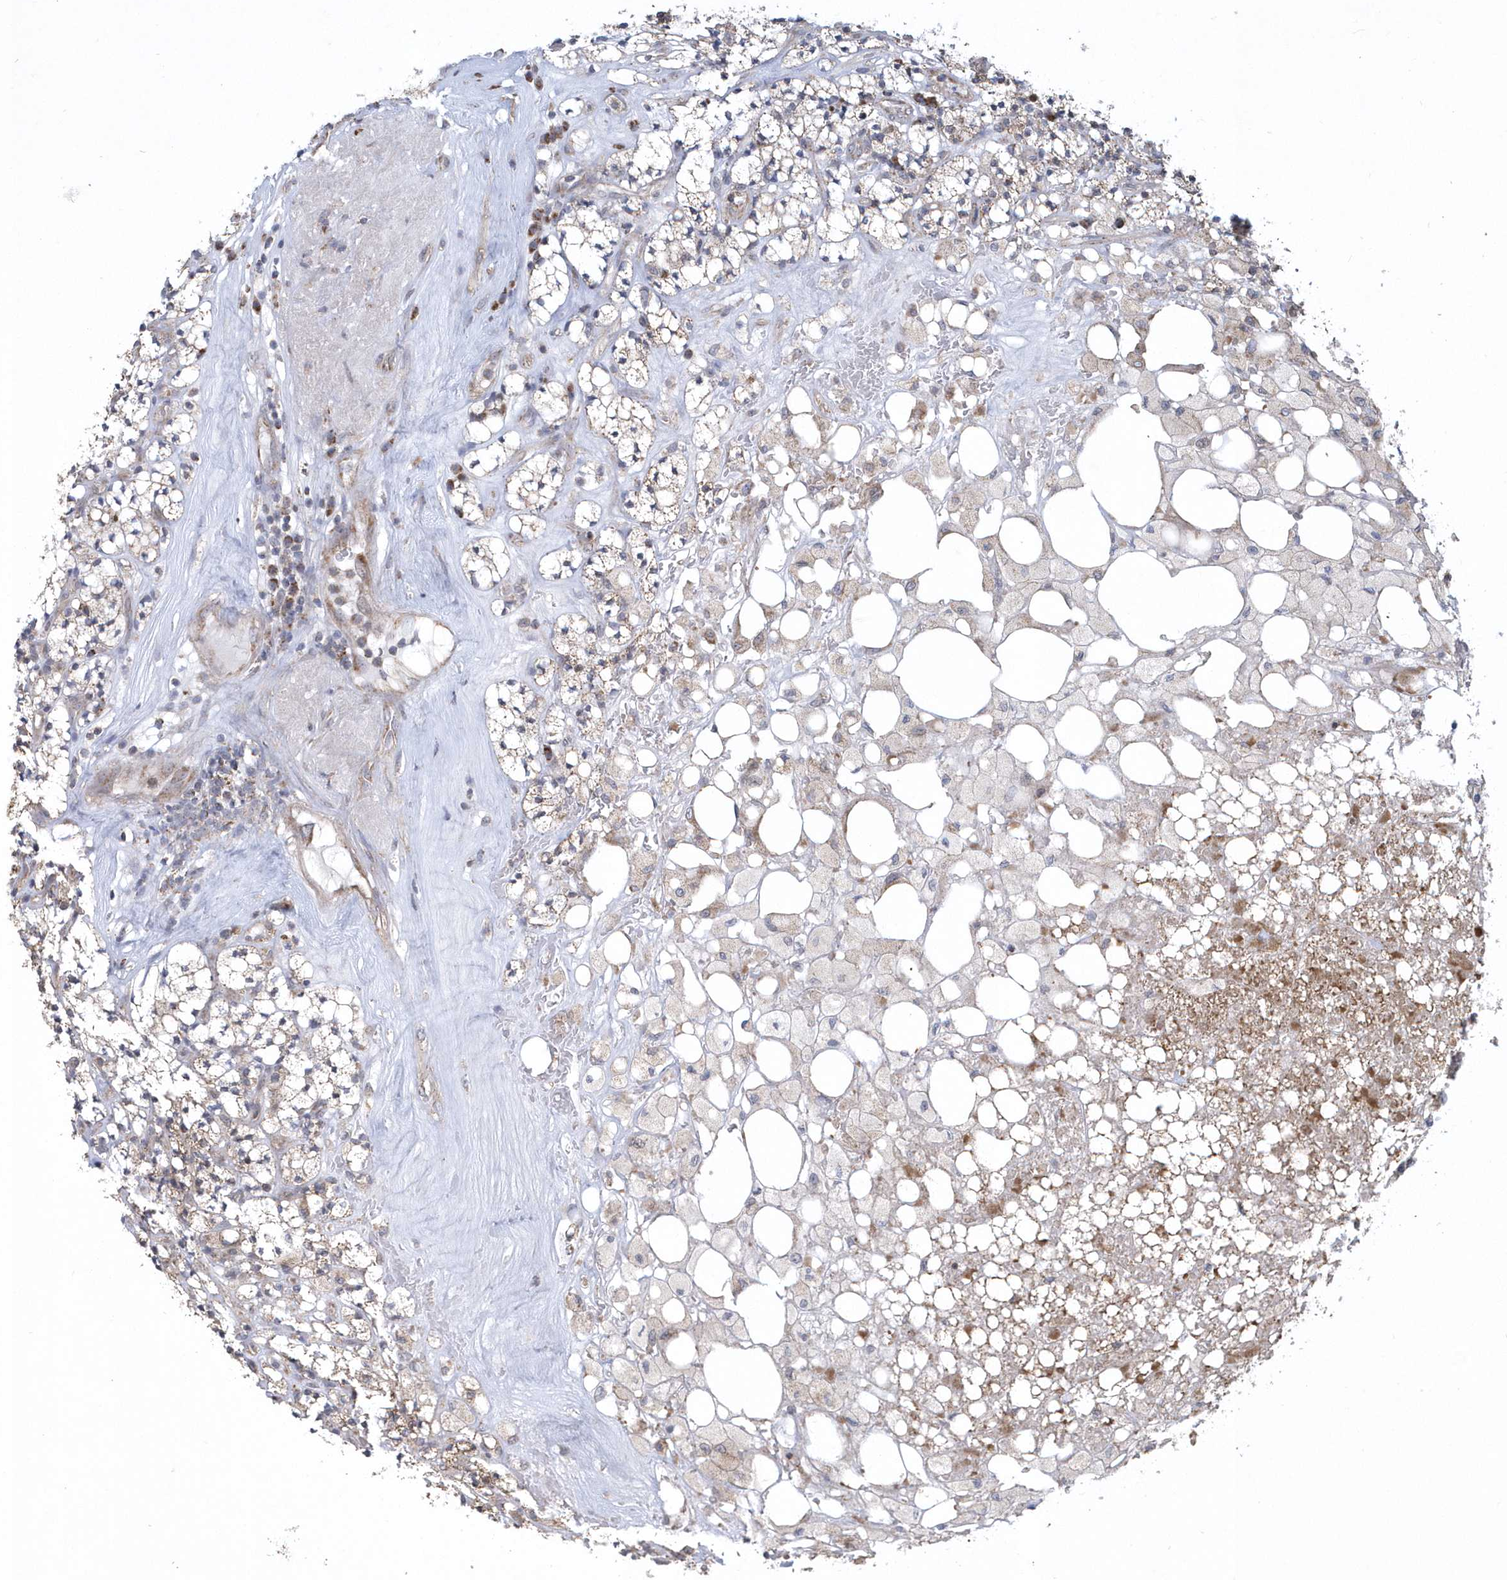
{"staining": {"intensity": "moderate", "quantity": ">75%", "location": "cytoplasmic/membranous"}, "tissue": "renal cancer", "cell_type": "Tumor cells", "image_type": "cancer", "snomed": [{"axis": "morphology", "description": "Adenocarcinoma, NOS"}, {"axis": "topography", "description": "Kidney"}], "caption": "Immunohistochemistry (IHC) histopathology image of neoplastic tissue: renal cancer stained using IHC displays medium levels of moderate protein expression localized specifically in the cytoplasmic/membranous of tumor cells, appearing as a cytoplasmic/membranous brown color.", "gene": "SLX9", "patient": {"sex": "male", "age": 77}}